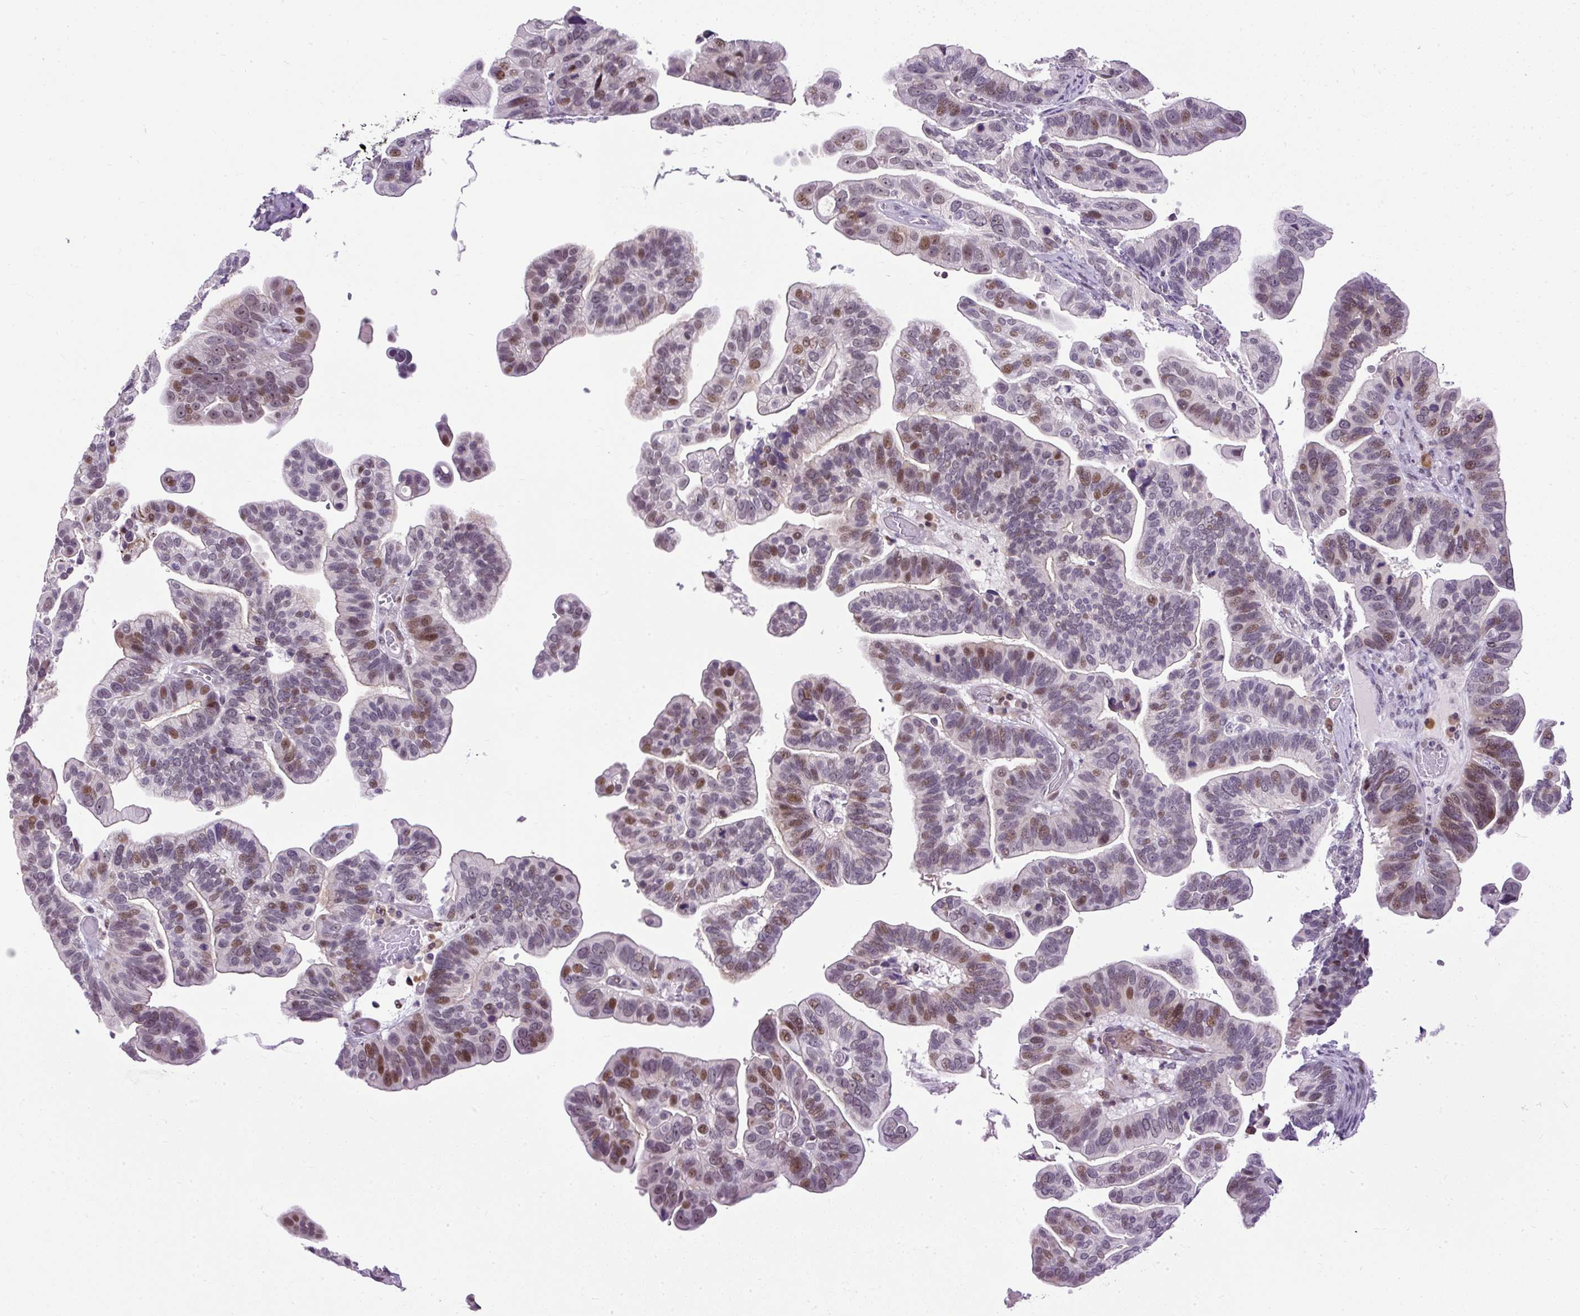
{"staining": {"intensity": "moderate", "quantity": "25%-75%", "location": "nuclear"}, "tissue": "ovarian cancer", "cell_type": "Tumor cells", "image_type": "cancer", "snomed": [{"axis": "morphology", "description": "Cystadenocarcinoma, serous, NOS"}, {"axis": "topography", "description": "Ovary"}], "caption": "Serous cystadenocarcinoma (ovarian) stained for a protein reveals moderate nuclear positivity in tumor cells.", "gene": "ARHGEF18", "patient": {"sex": "female", "age": 56}}